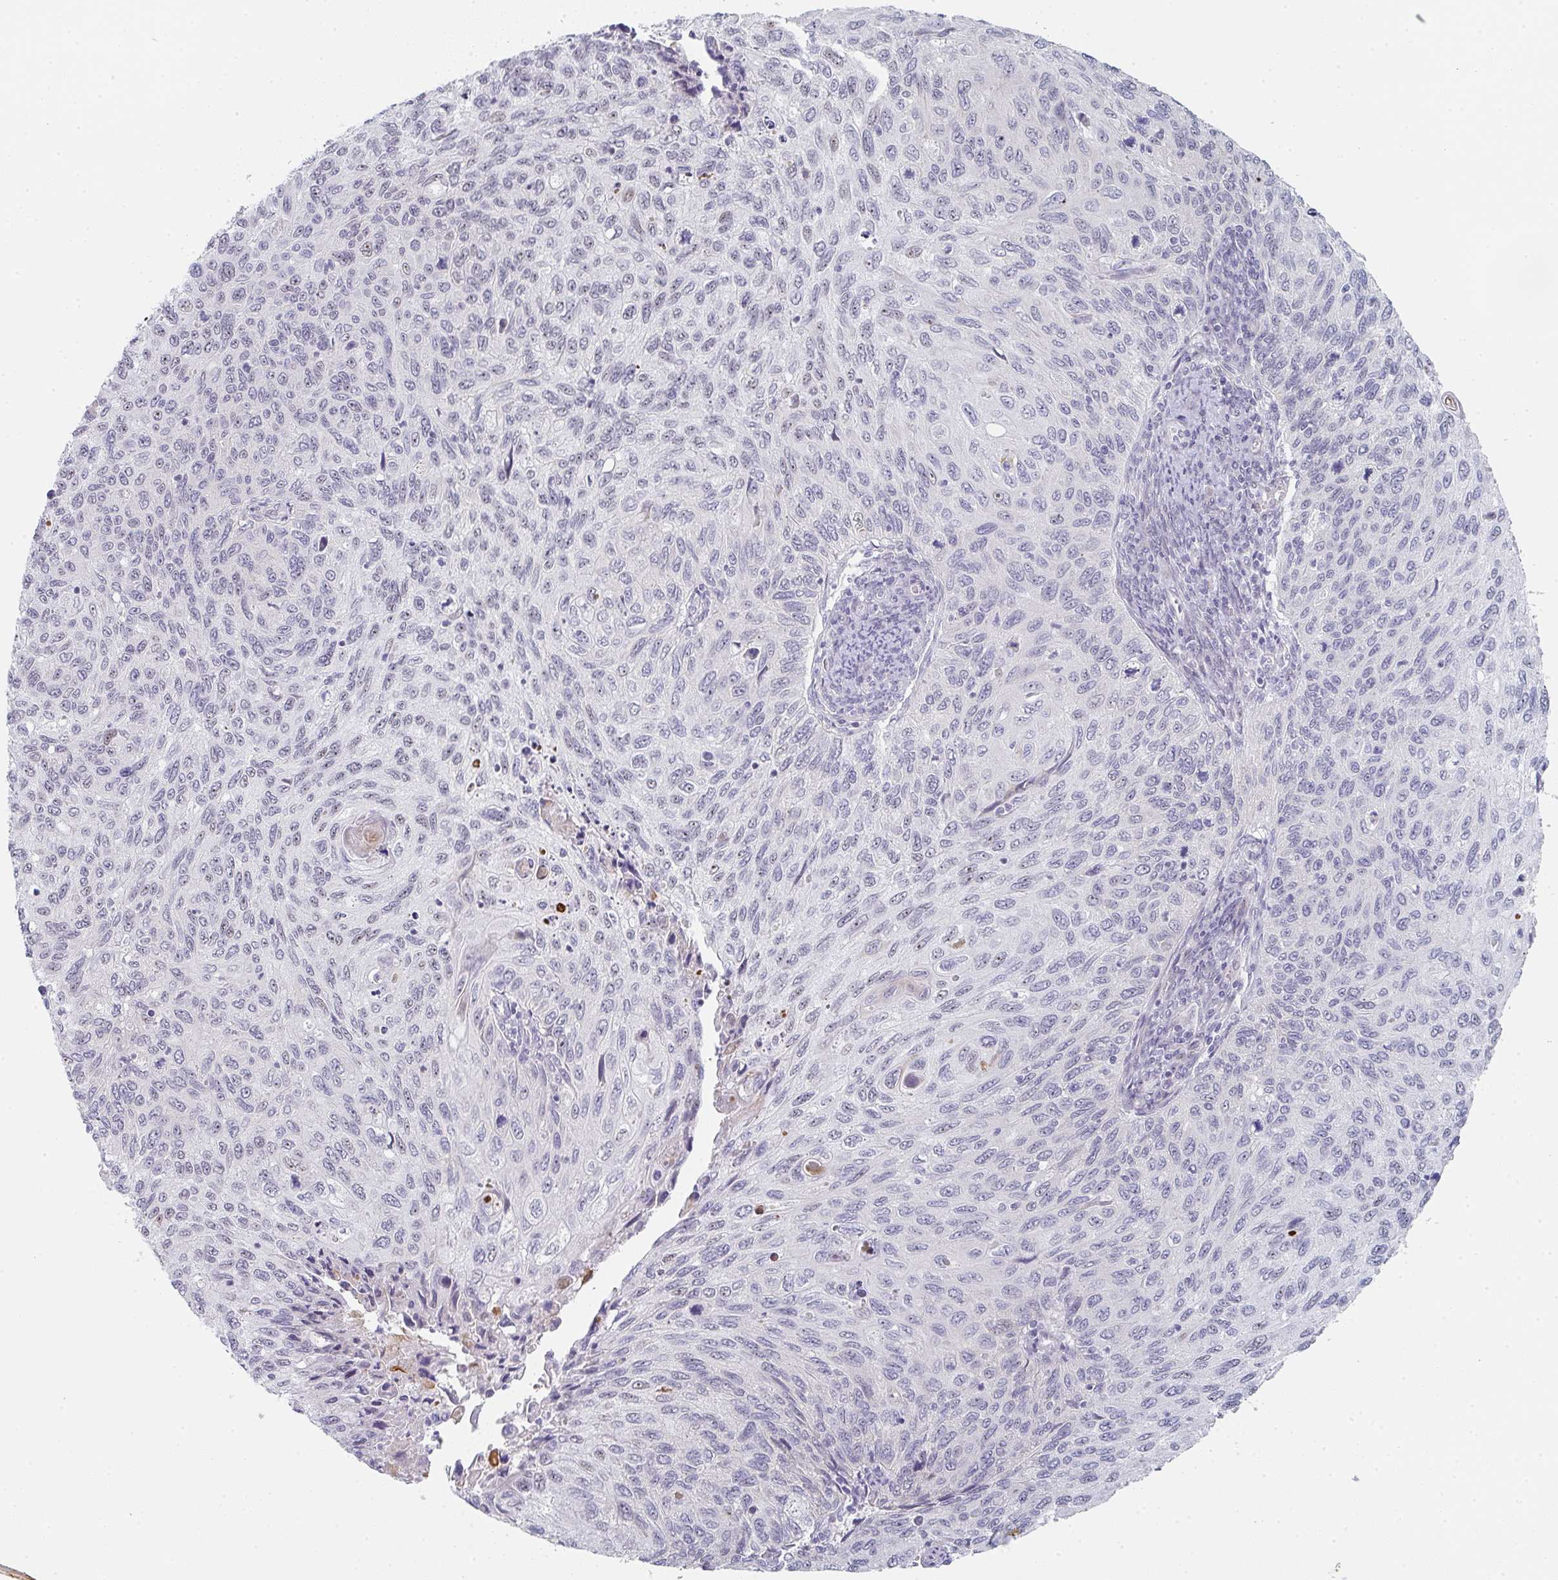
{"staining": {"intensity": "weak", "quantity": "25%-75%", "location": "nuclear"}, "tissue": "cervical cancer", "cell_type": "Tumor cells", "image_type": "cancer", "snomed": [{"axis": "morphology", "description": "Squamous cell carcinoma, NOS"}, {"axis": "topography", "description": "Cervix"}], "caption": "A brown stain highlights weak nuclear positivity of a protein in human cervical cancer (squamous cell carcinoma) tumor cells.", "gene": "POU2AF2", "patient": {"sex": "female", "age": 70}}